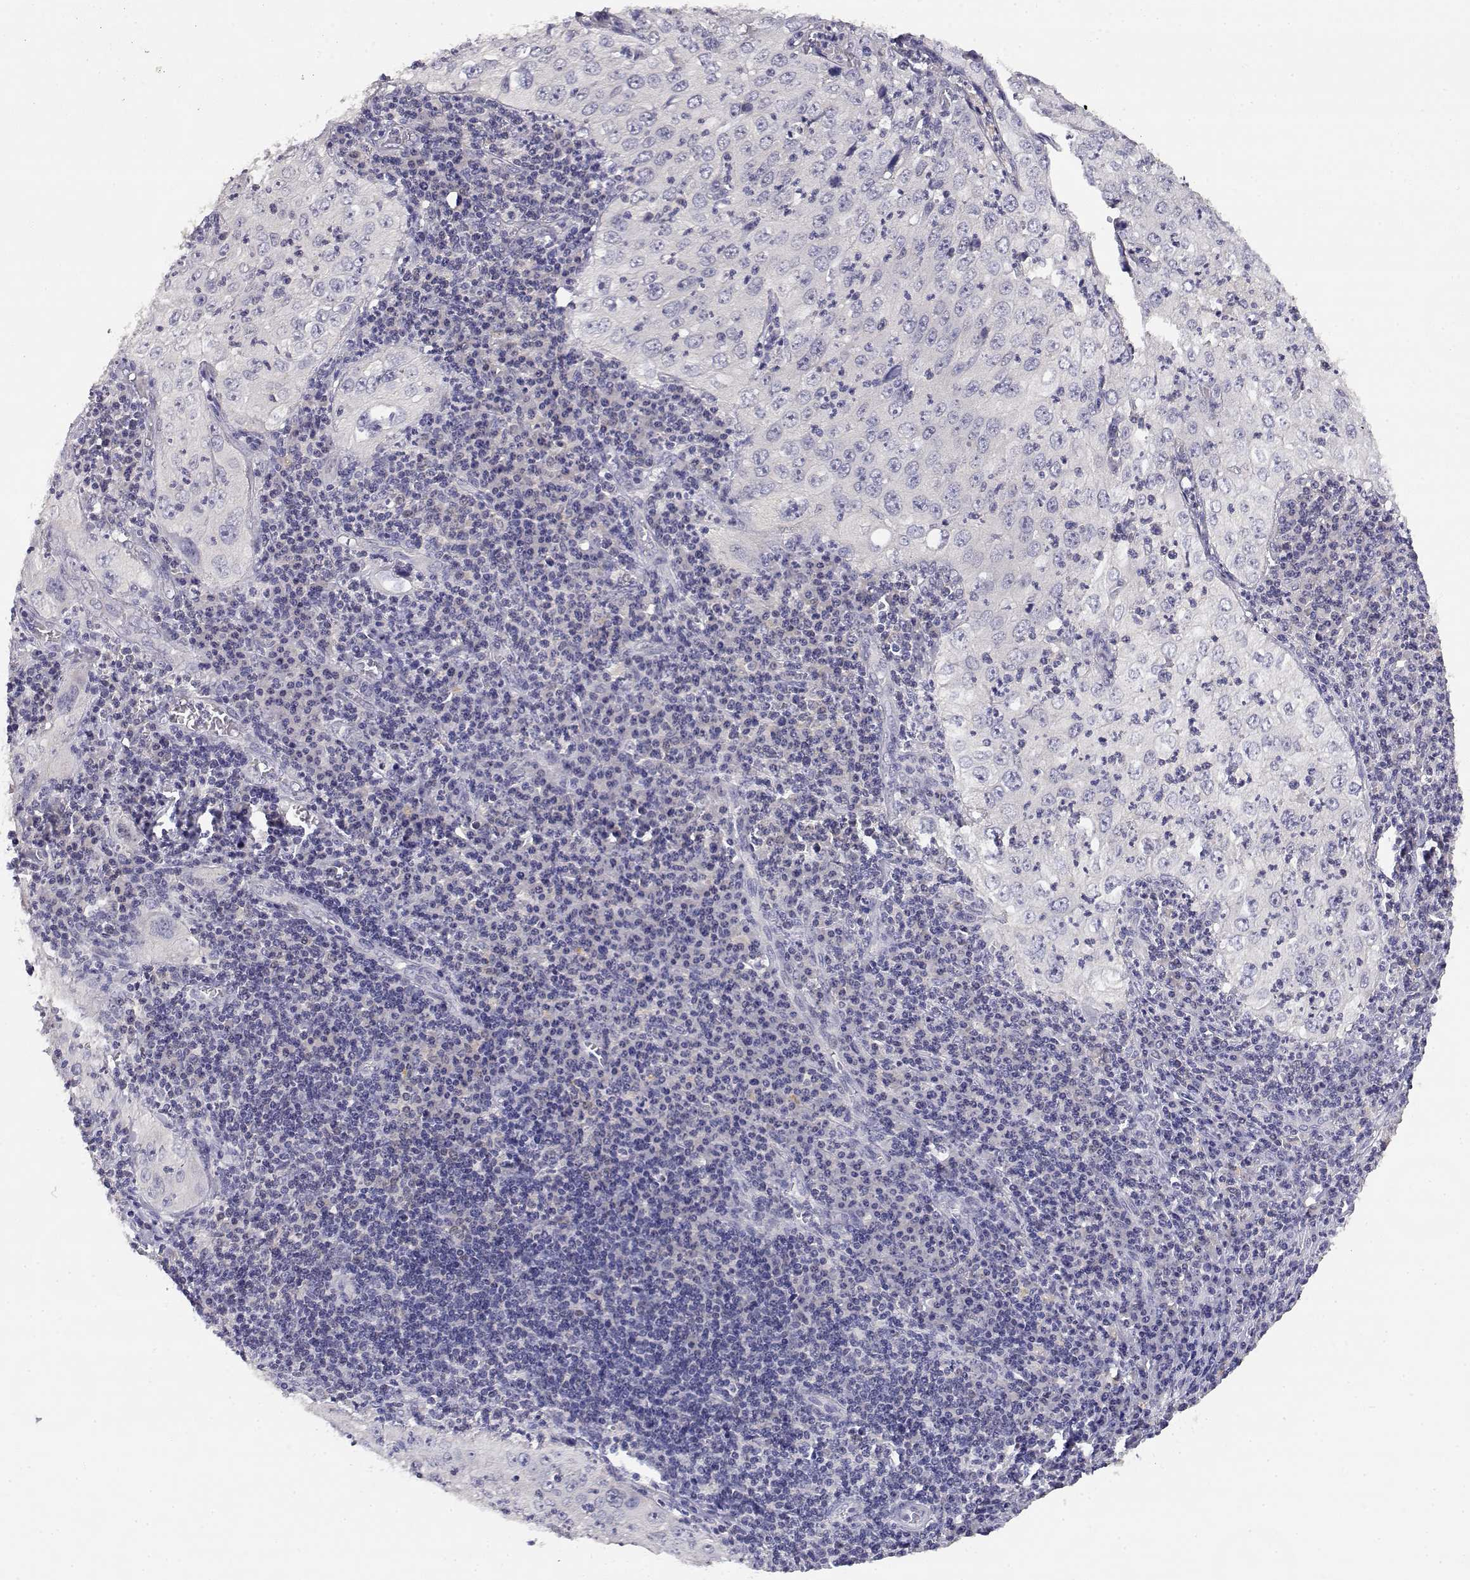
{"staining": {"intensity": "negative", "quantity": "none", "location": "none"}, "tissue": "cervical cancer", "cell_type": "Tumor cells", "image_type": "cancer", "snomed": [{"axis": "morphology", "description": "Squamous cell carcinoma, NOS"}, {"axis": "topography", "description": "Cervix"}], "caption": "Tumor cells show no significant protein staining in cervical cancer.", "gene": "ADA", "patient": {"sex": "female", "age": 24}}